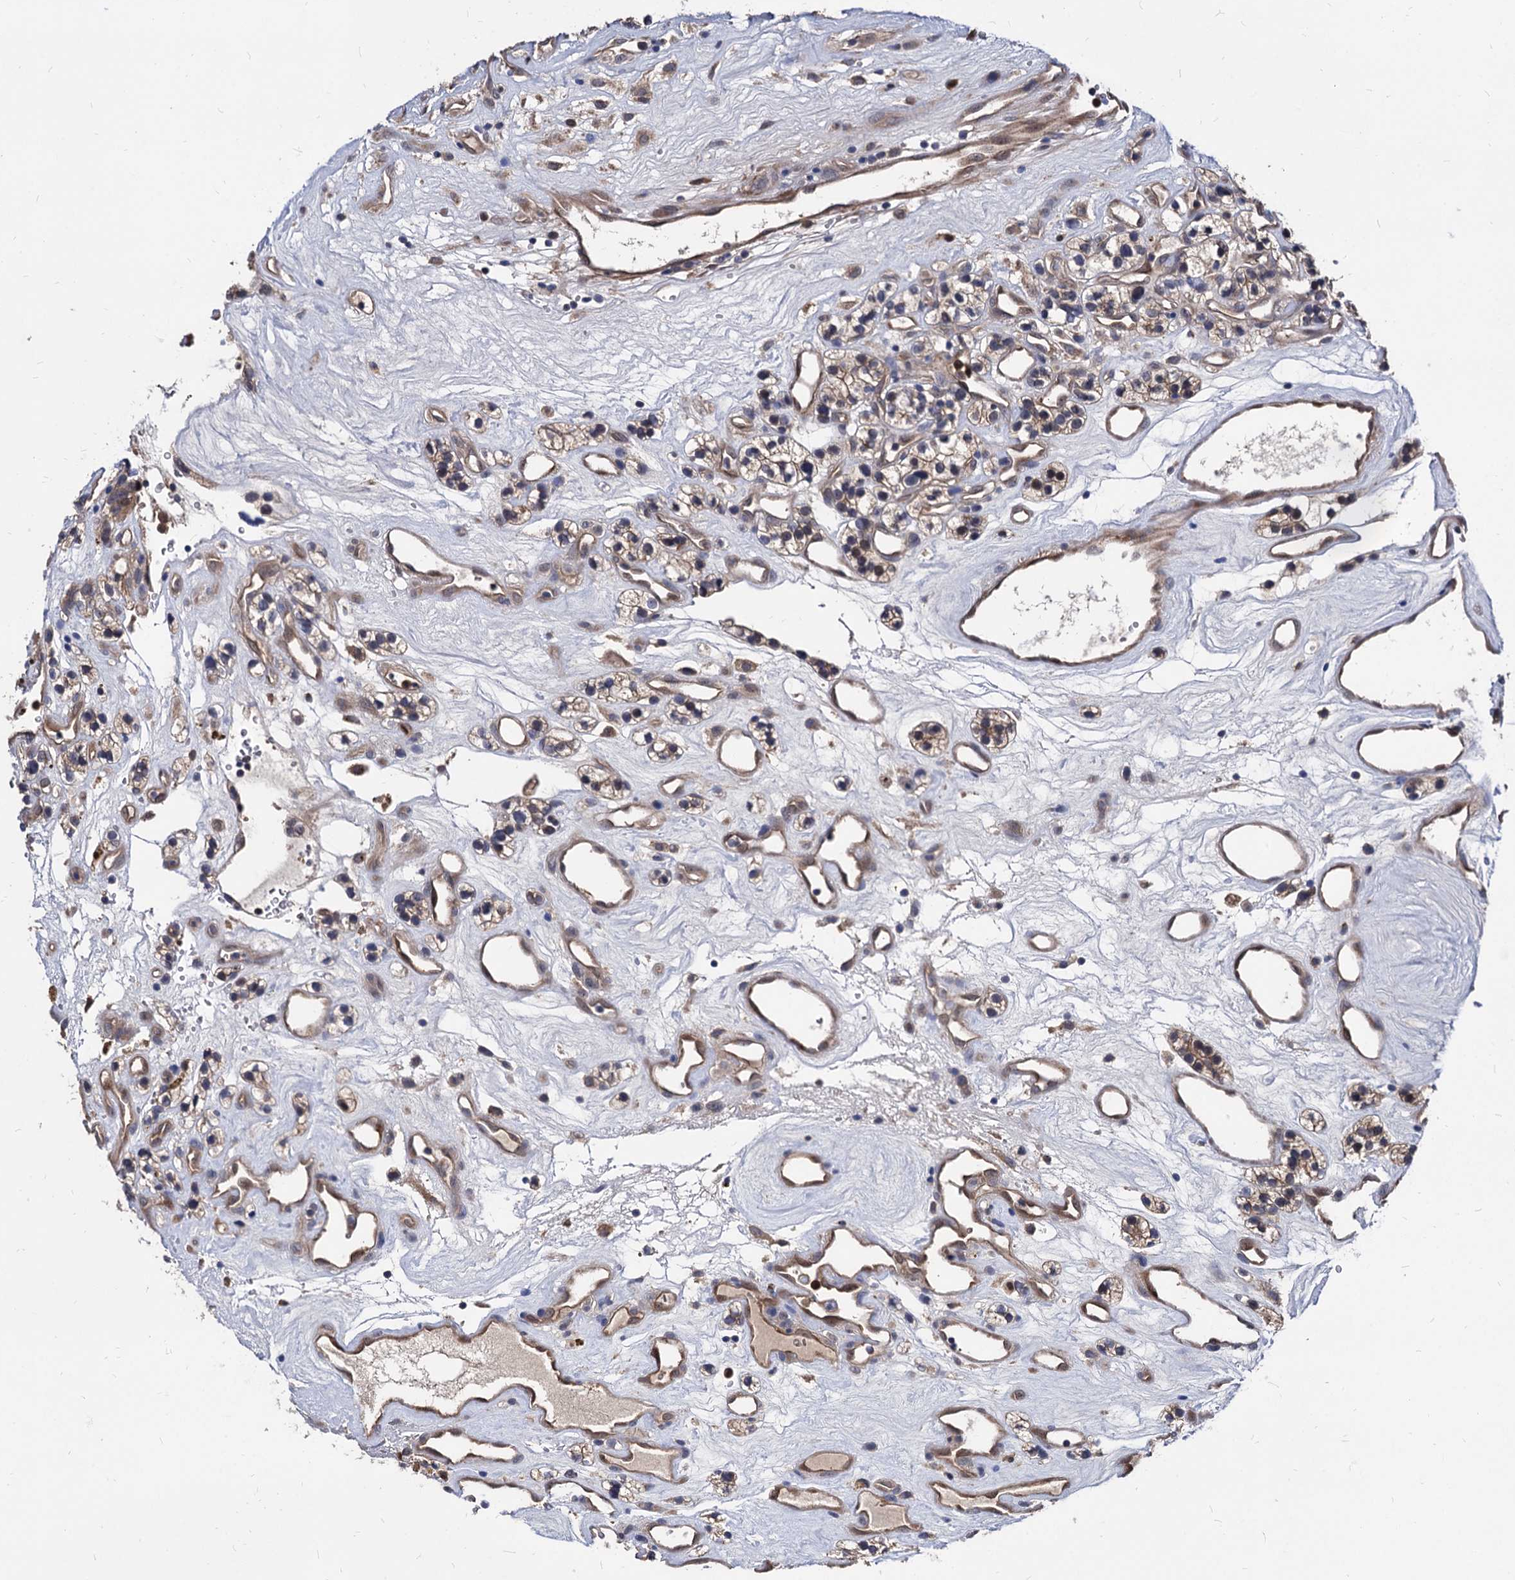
{"staining": {"intensity": "weak", "quantity": ">75%", "location": "cytoplasmic/membranous,nuclear"}, "tissue": "renal cancer", "cell_type": "Tumor cells", "image_type": "cancer", "snomed": [{"axis": "morphology", "description": "Adenocarcinoma, NOS"}, {"axis": "topography", "description": "Kidney"}], "caption": "Renal adenocarcinoma stained with immunohistochemistry (IHC) displays weak cytoplasmic/membranous and nuclear expression in approximately >75% of tumor cells.", "gene": "CPPED1", "patient": {"sex": "female", "age": 57}}